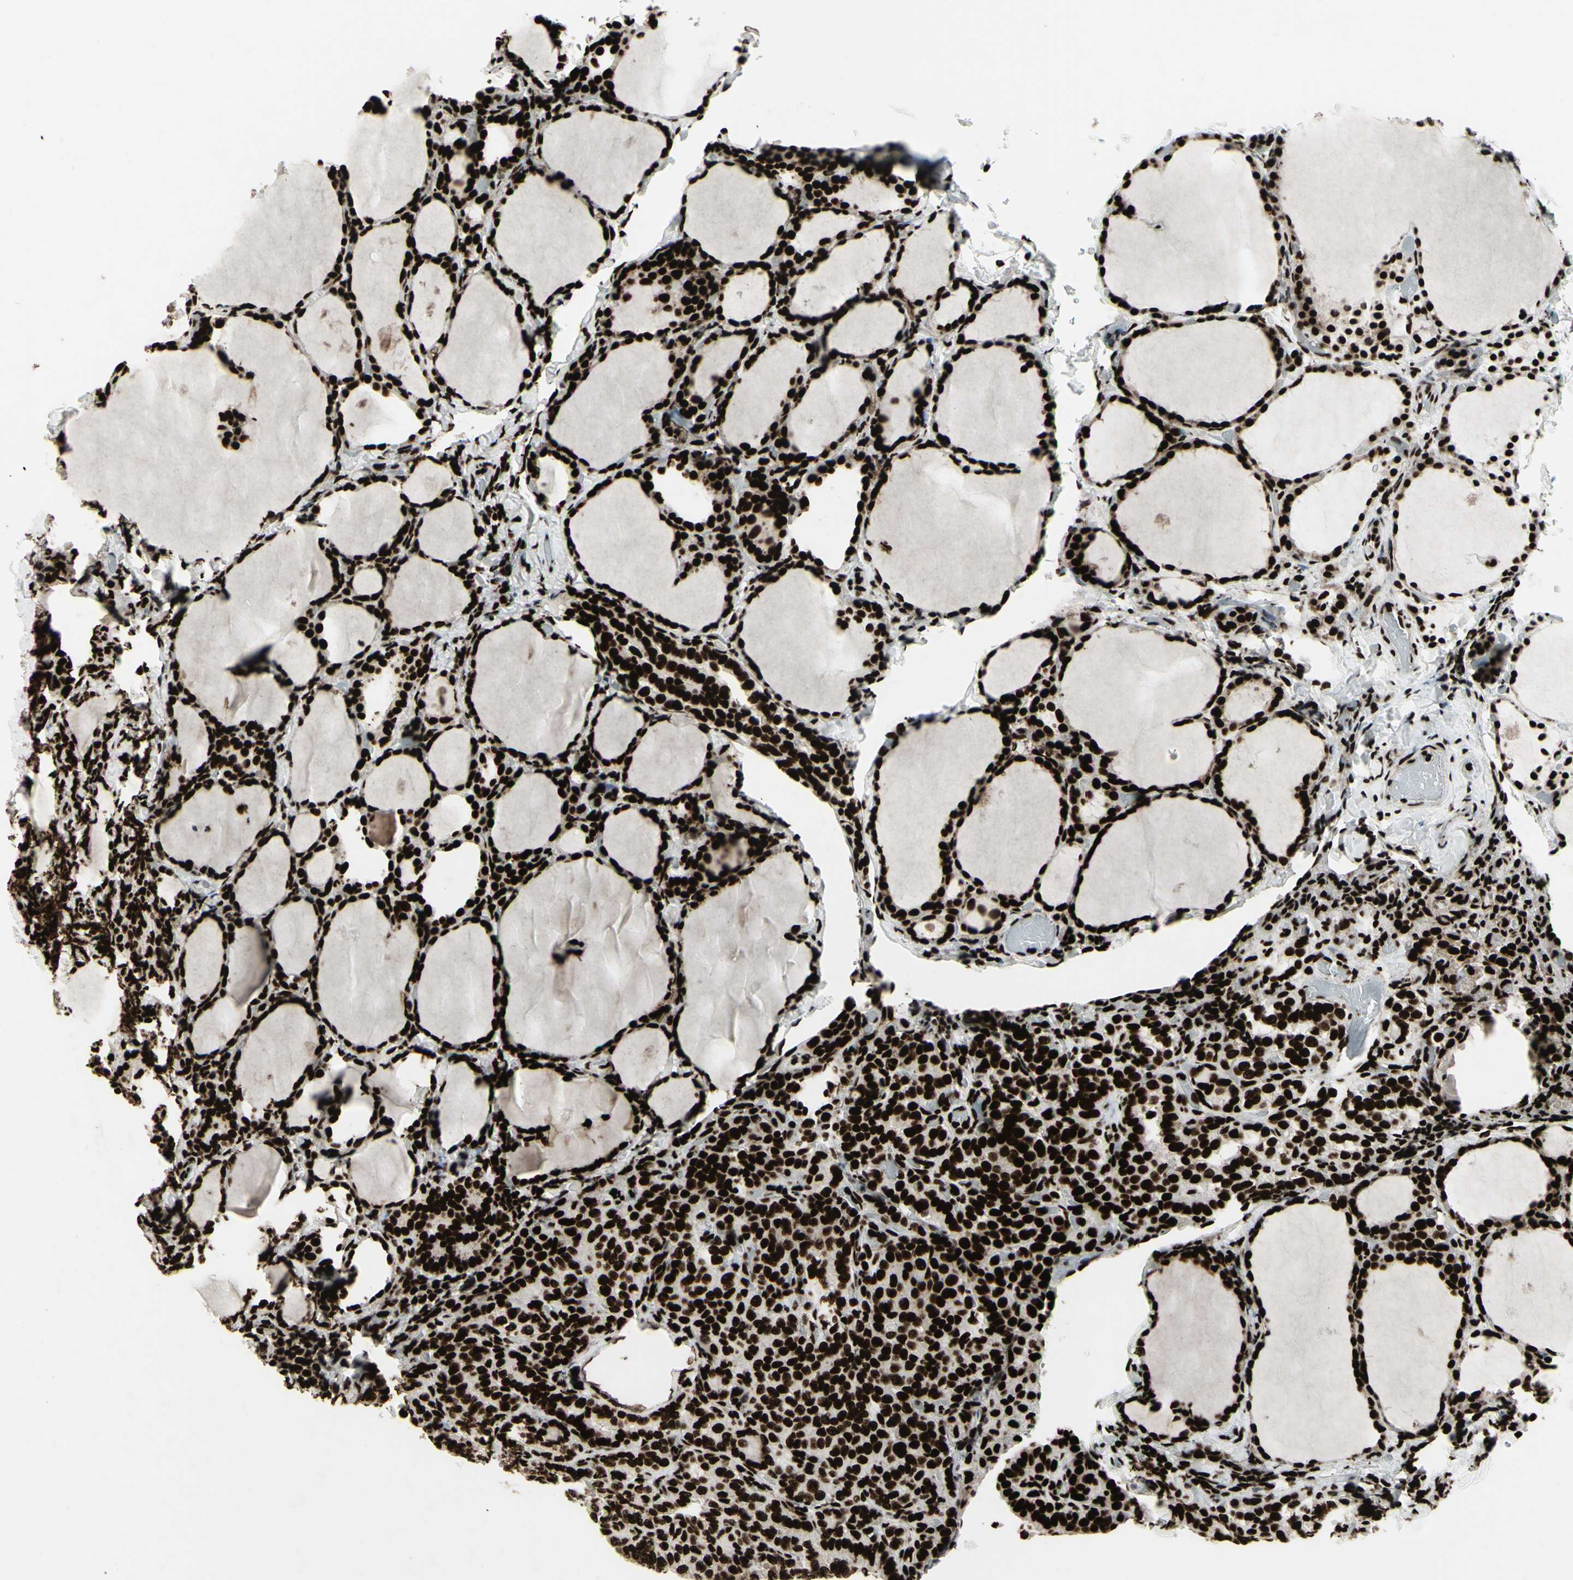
{"staining": {"intensity": "strong", "quantity": ">75%", "location": "nuclear"}, "tissue": "thyroid cancer", "cell_type": "Tumor cells", "image_type": "cancer", "snomed": [{"axis": "morphology", "description": "Normal tissue, NOS"}, {"axis": "morphology", "description": "Papillary adenocarcinoma, NOS"}, {"axis": "topography", "description": "Thyroid gland"}], "caption": "Brown immunohistochemical staining in papillary adenocarcinoma (thyroid) exhibits strong nuclear staining in approximately >75% of tumor cells.", "gene": "U2AF2", "patient": {"sex": "female", "age": 30}}